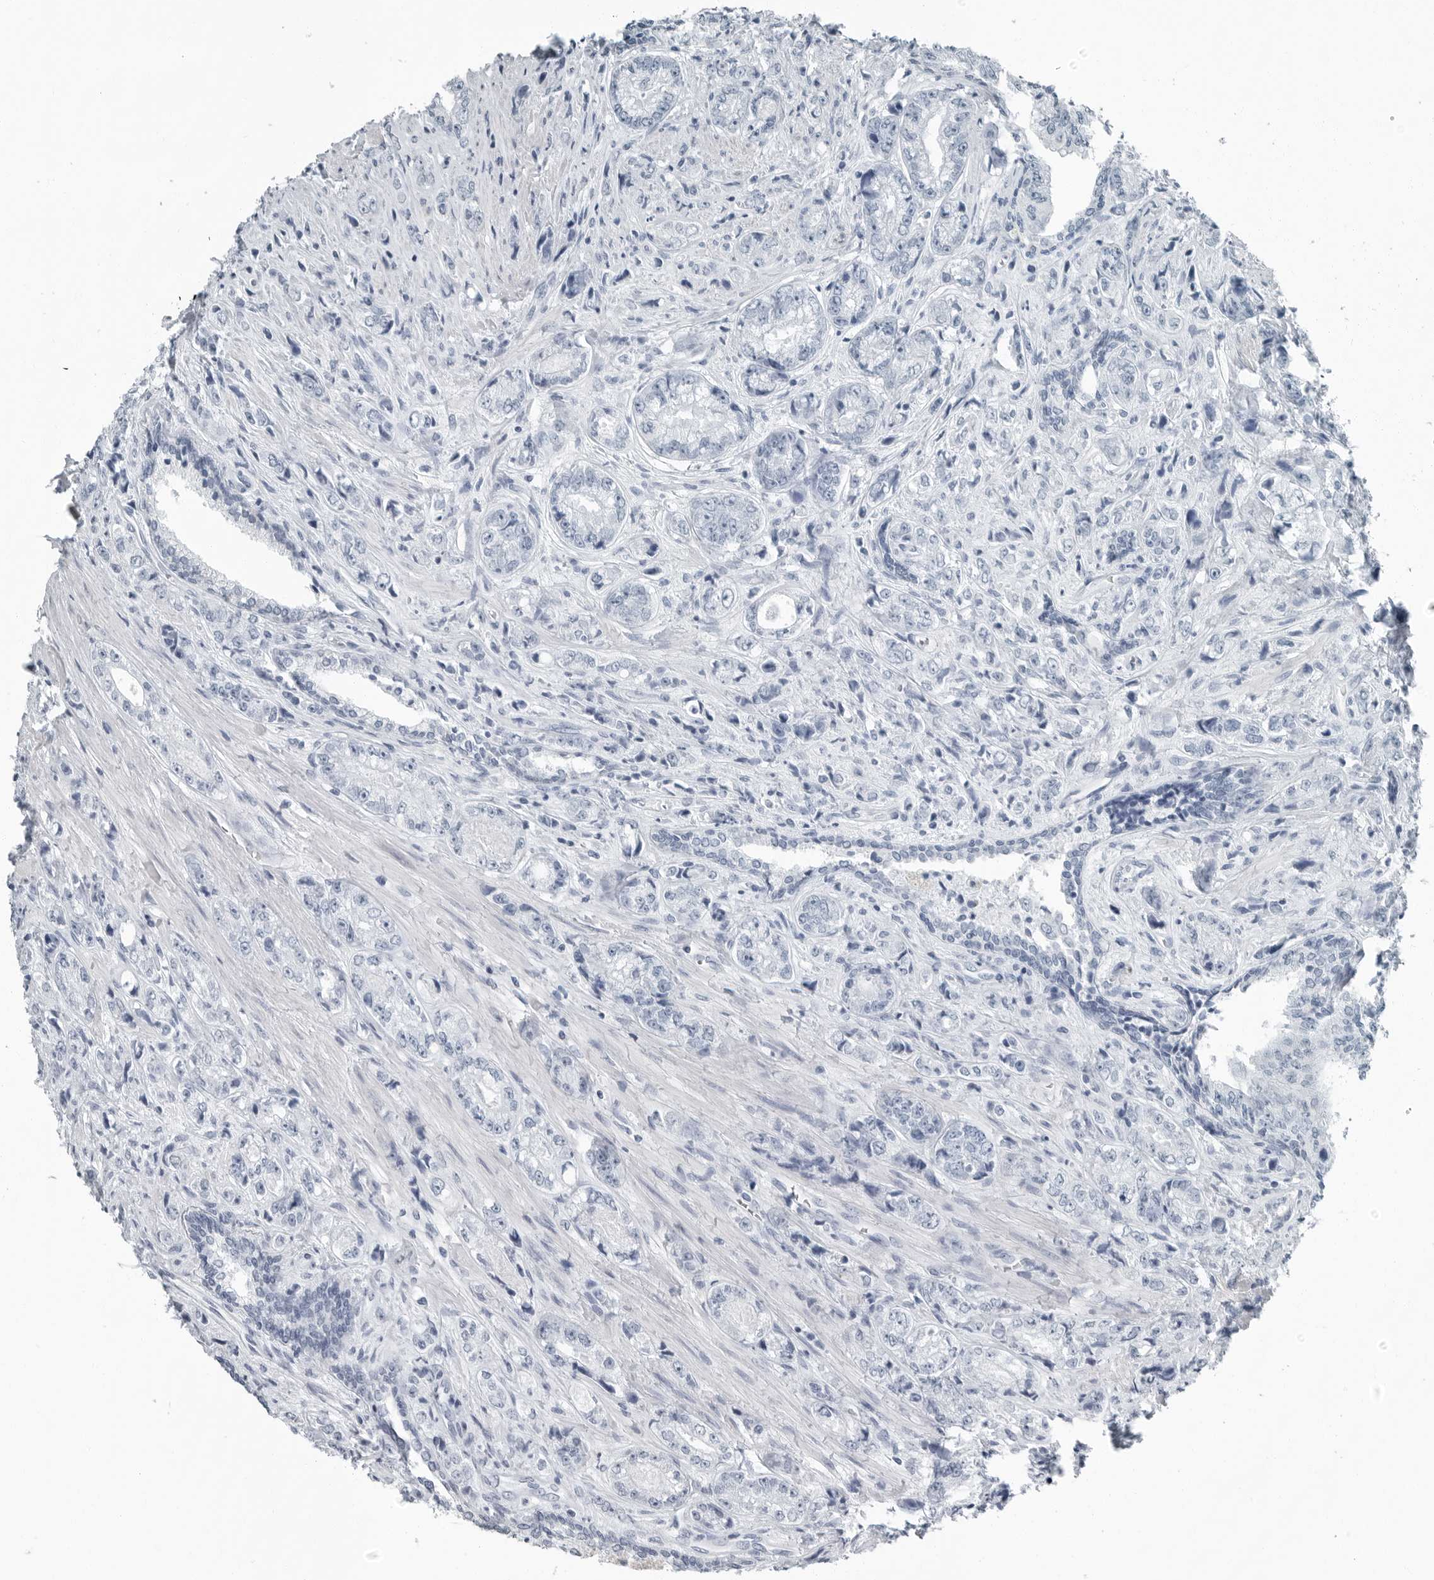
{"staining": {"intensity": "negative", "quantity": "none", "location": "none"}, "tissue": "prostate cancer", "cell_type": "Tumor cells", "image_type": "cancer", "snomed": [{"axis": "morphology", "description": "Adenocarcinoma, High grade"}, {"axis": "topography", "description": "Prostate"}], "caption": "The immunohistochemistry histopathology image has no significant positivity in tumor cells of prostate high-grade adenocarcinoma tissue.", "gene": "FABP6", "patient": {"sex": "male", "age": 61}}